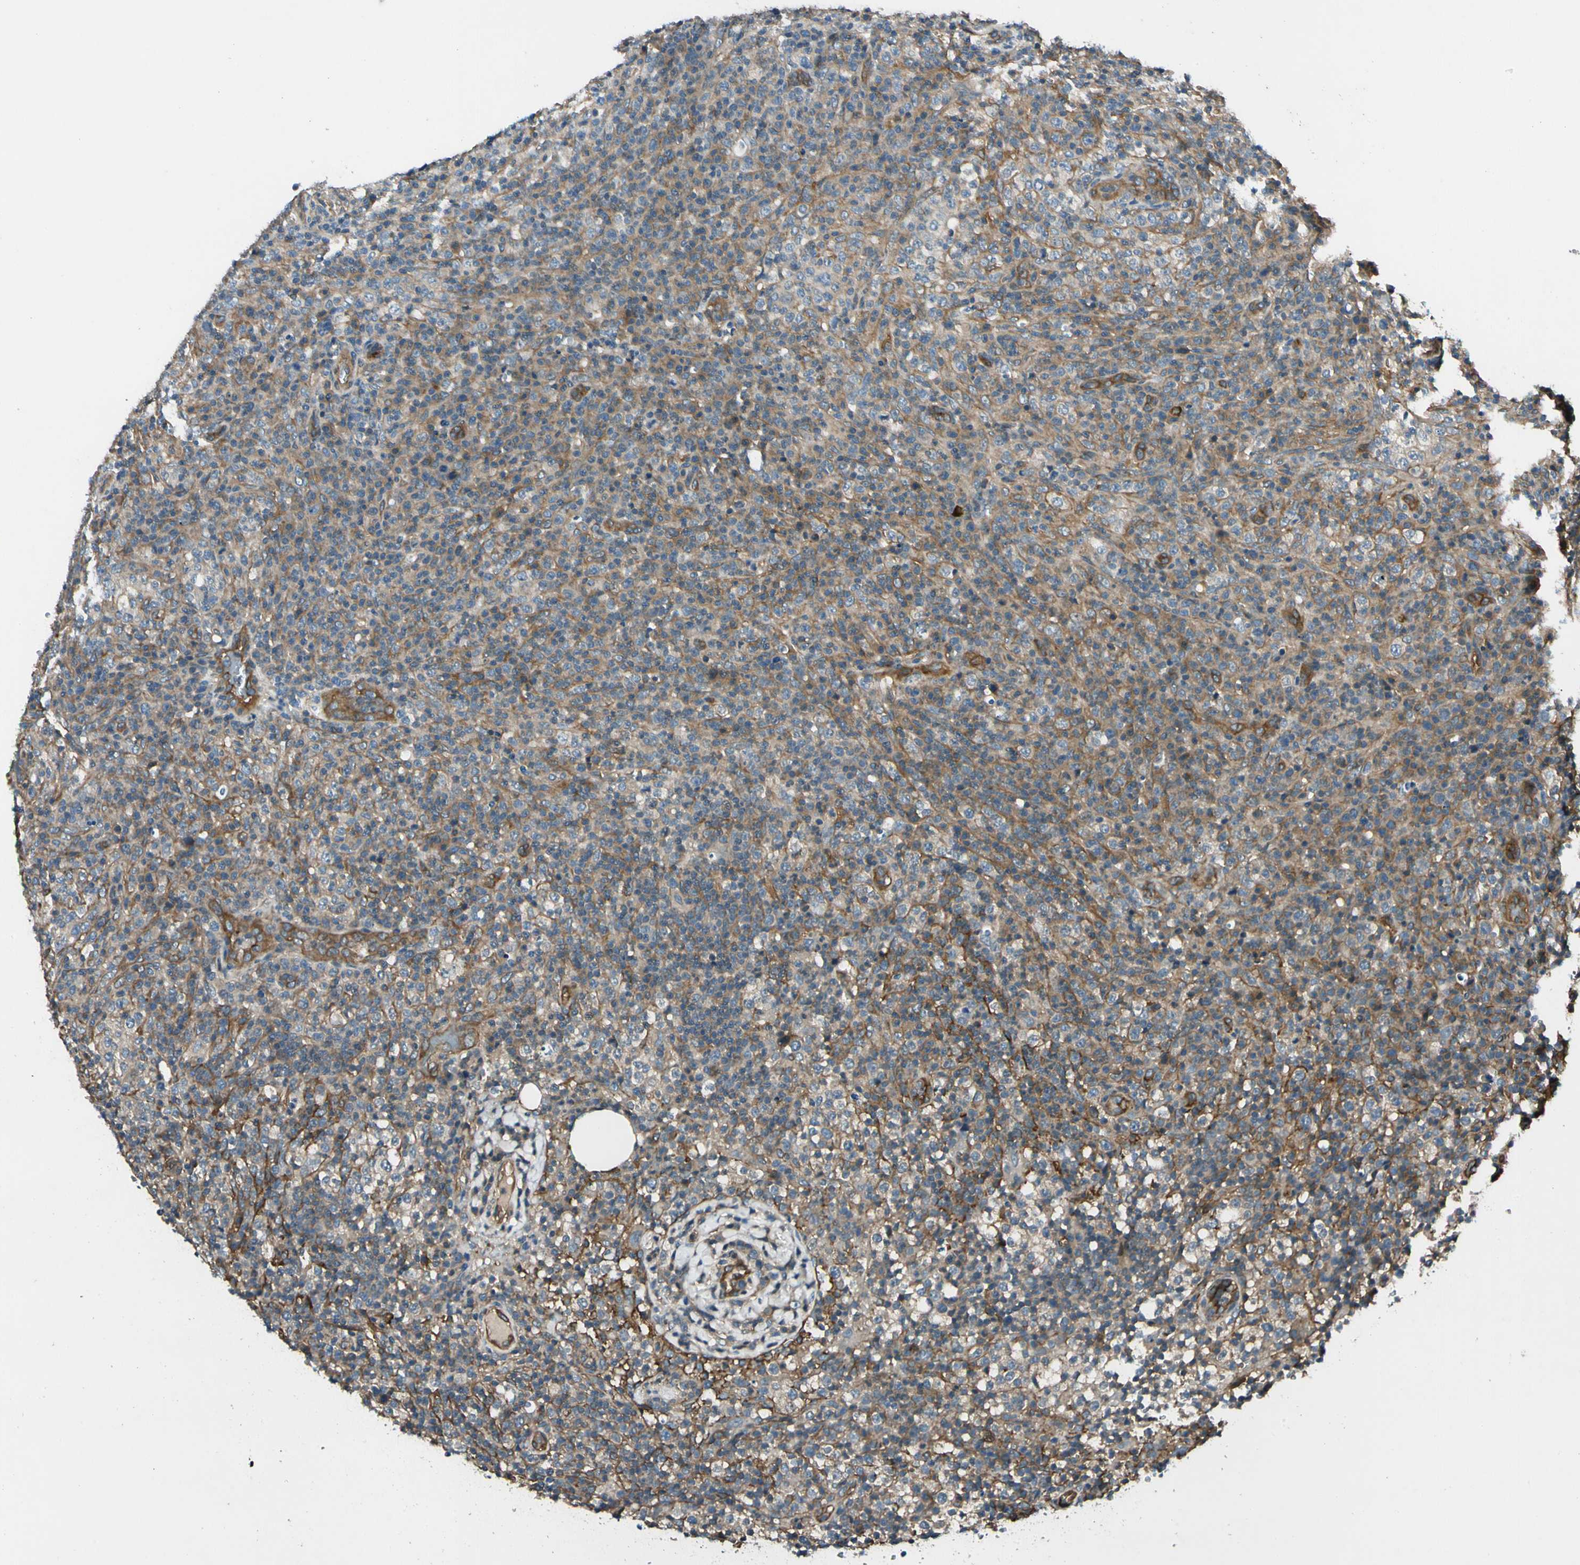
{"staining": {"intensity": "negative", "quantity": "none", "location": "none"}, "tissue": "lymphoma", "cell_type": "Tumor cells", "image_type": "cancer", "snomed": [{"axis": "morphology", "description": "Malignant lymphoma, non-Hodgkin's type, High grade"}, {"axis": "topography", "description": "Lymph node"}], "caption": "A photomicrograph of malignant lymphoma, non-Hodgkin's type (high-grade) stained for a protein exhibits no brown staining in tumor cells.", "gene": "ROCK2", "patient": {"sex": "female", "age": 76}}